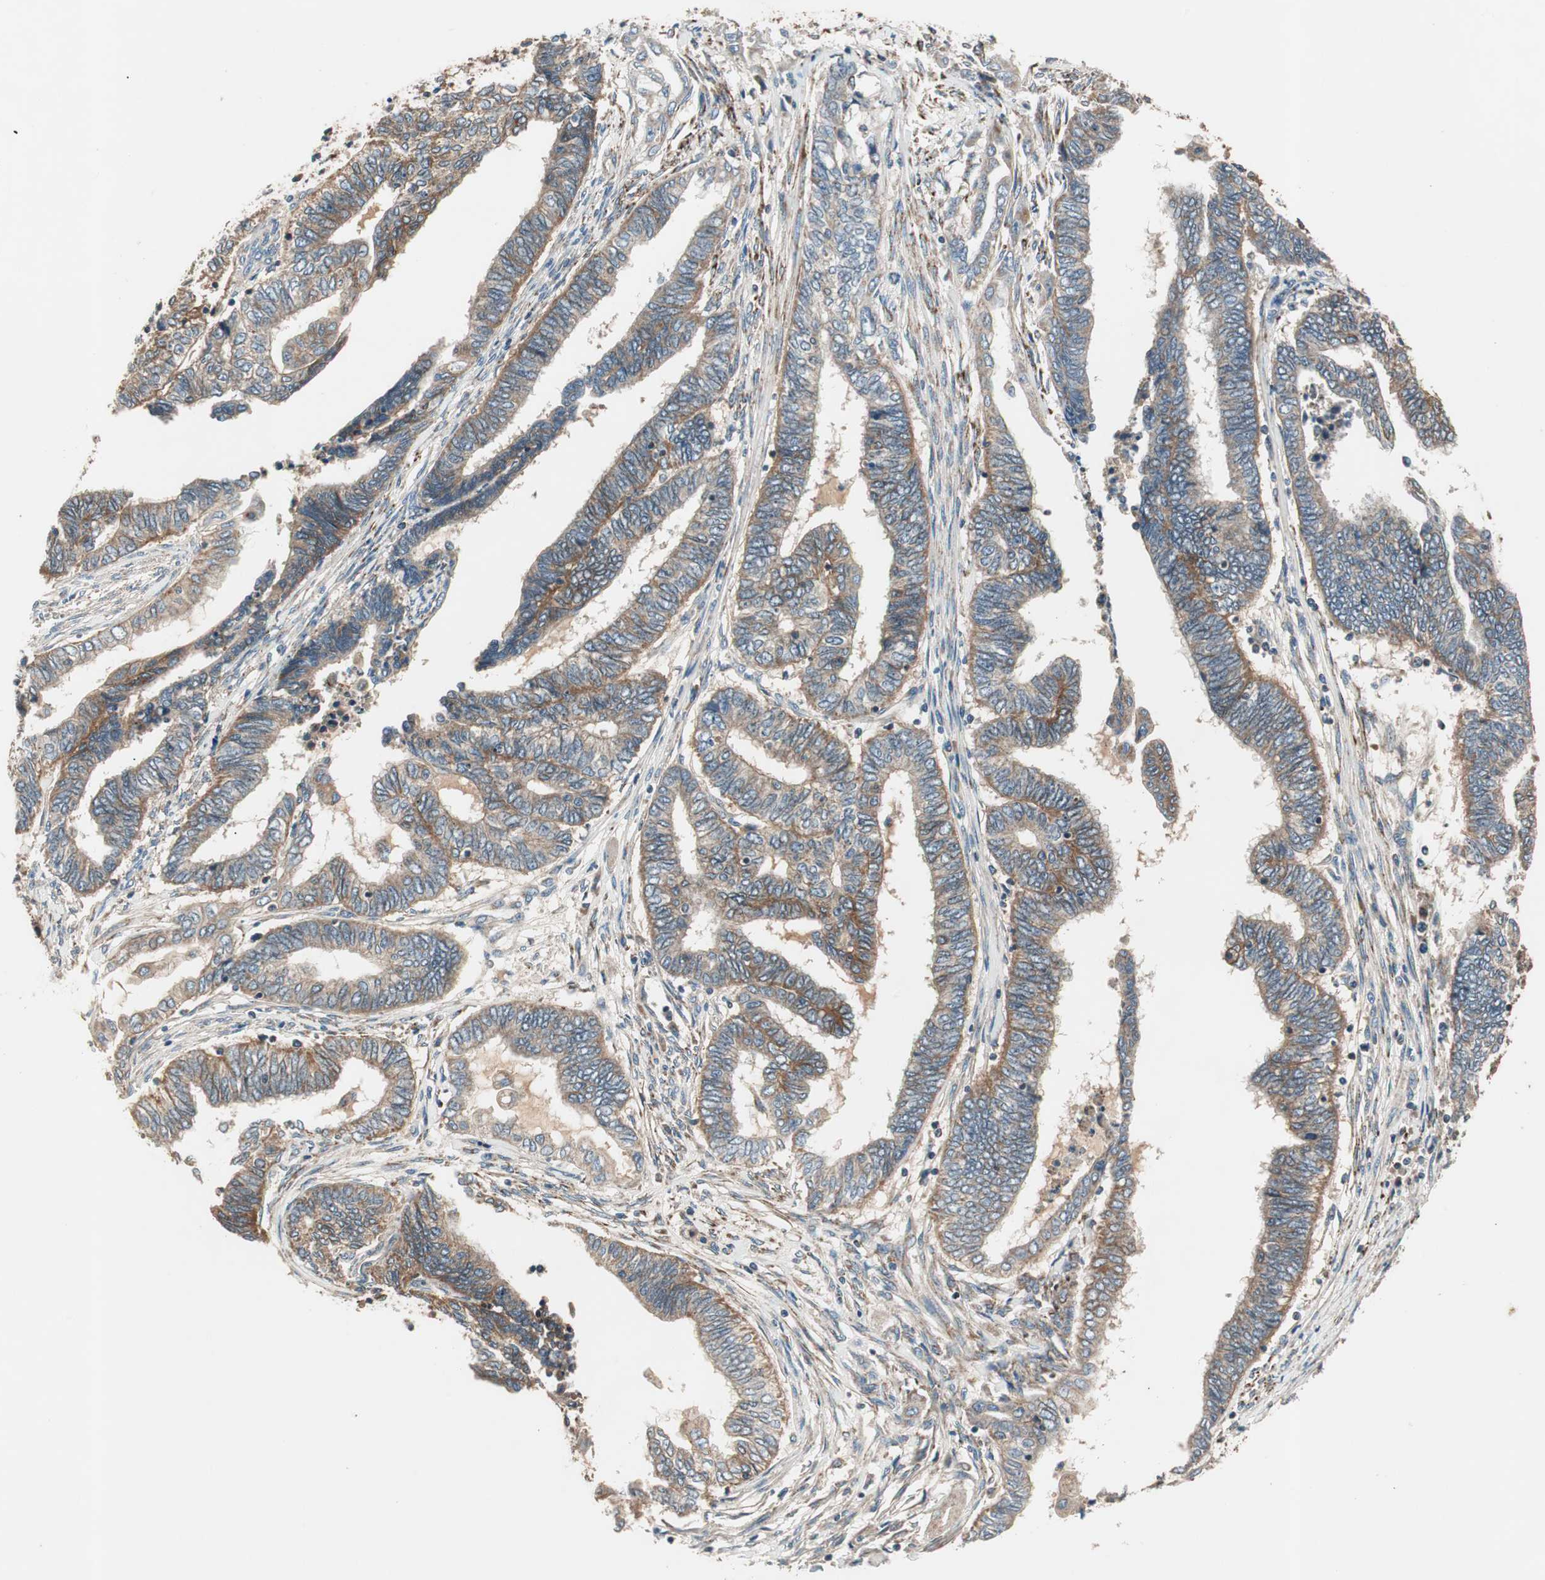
{"staining": {"intensity": "moderate", "quantity": ">75%", "location": "cytoplasmic/membranous"}, "tissue": "endometrial cancer", "cell_type": "Tumor cells", "image_type": "cancer", "snomed": [{"axis": "morphology", "description": "Adenocarcinoma, NOS"}, {"axis": "topography", "description": "Uterus"}, {"axis": "topography", "description": "Endometrium"}], "caption": "Moderate cytoplasmic/membranous protein expression is identified in about >75% of tumor cells in endometrial adenocarcinoma.", "gene": "HPN", "patient": {"sex": "female", "age": 70}}